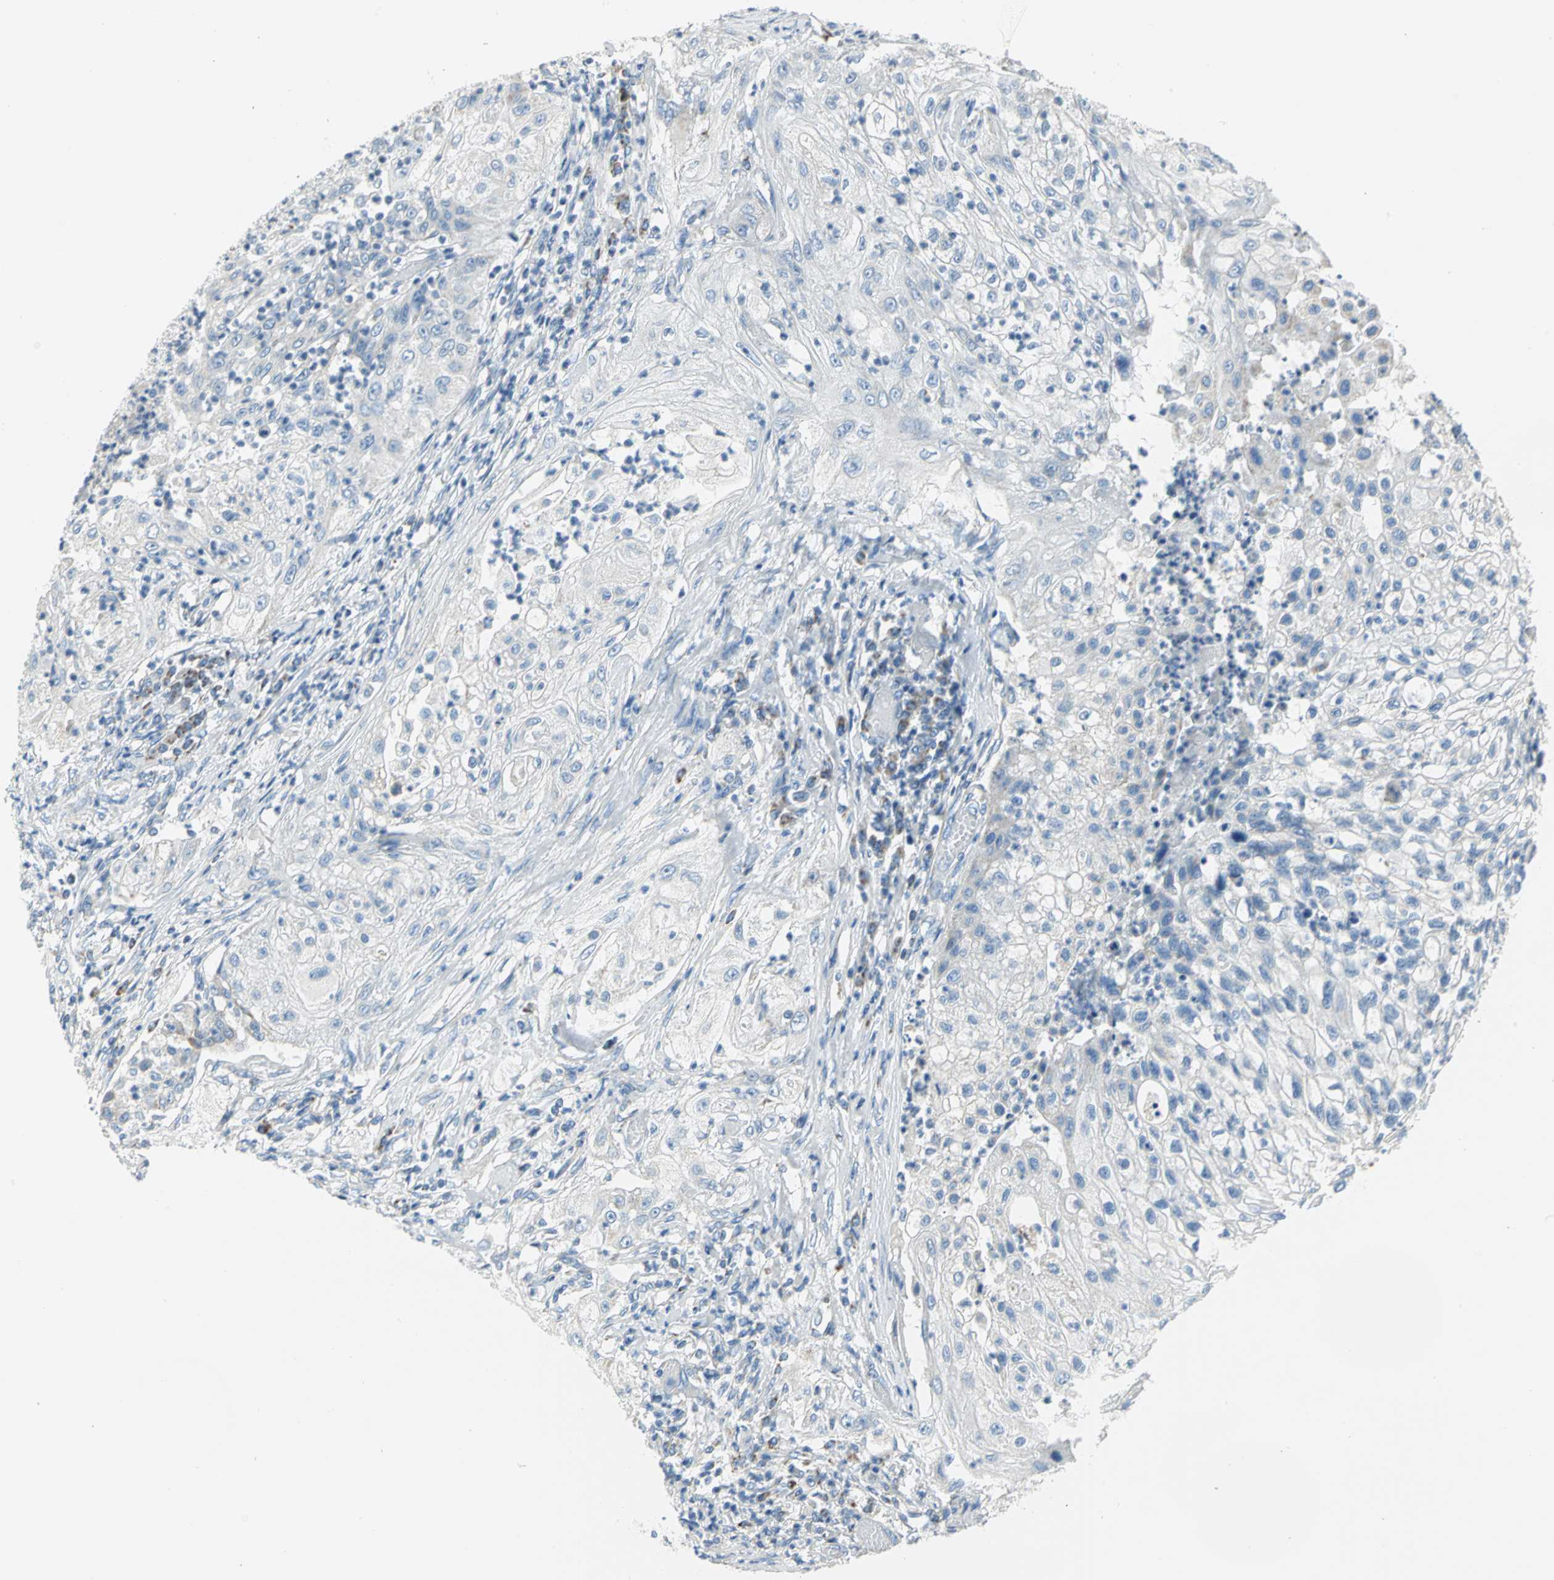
{"staining": {"intensity": "negative", "quantity": "none", "location": "none"}, "tissue": "lung cancer", "cell_type": "Tumor cells", "image_type": "cancer", "snomed": [{"axis": "morphology", "description": "Inflammation, NOS"}, {"axis": "morphology", "description": "Squamous cell carcinoma, NOS"}, {"axis": "topography", "description": "Lymph node"}, {"axis": "topography", "description": "Soft tissue"}, {"axis": "topography", "description": "Lung"}], "caption": "Human lung cancer (squamous cell carcinoma) stained for a protein using immunohistochemistry (IHC) exhibits no staining in tumor cells.", "gene": "ALOX15", "patient": {"sex": "male", "age": 66}}